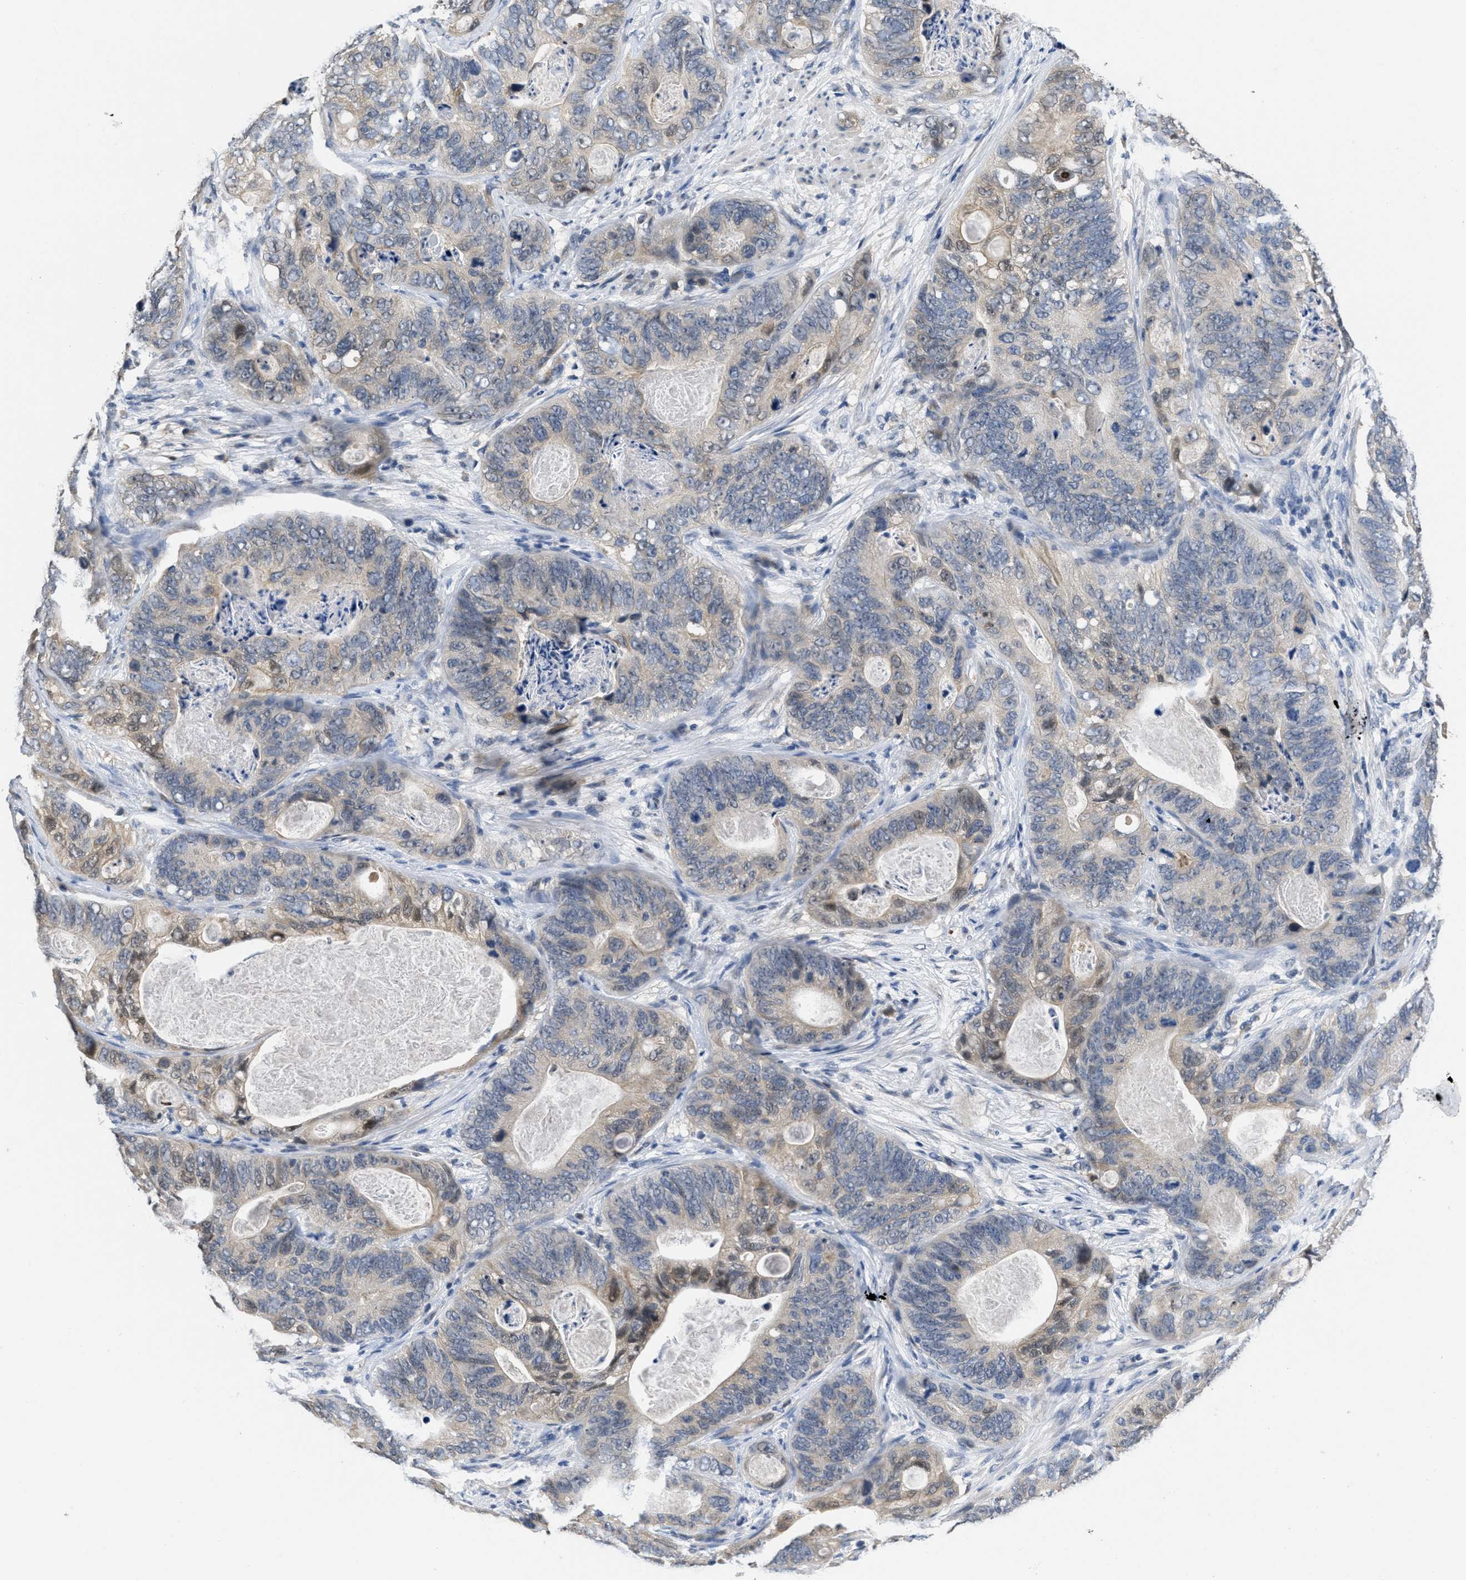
{"staining": {"intensity": "weak", "quantity": ">75%", "location": "cytoplasmic/membranous"}, "tissue": "stomach cancer", "cell_type": "Tumor cells", "image_type": "cancer", "snomed": [{"axis": "morphology", "description": "Adenocarcinoma, NOS"}, {"axis": "topography", "description": "Stomach"}], "caption": "Immunohistochemistry (IHC) photomicrograph of neoplastic tissue: adenocarcinoma (stomach) stained using immunohistochemistry (IHC) shows low levels of weak protein expression localized specifically in the cytoplasmic/membranous of tumor cells, appearing as a cytoplasmic/membranous brown color.", "gene": "ANGPT1", "patient": {"sex": "female", "age": 89}}